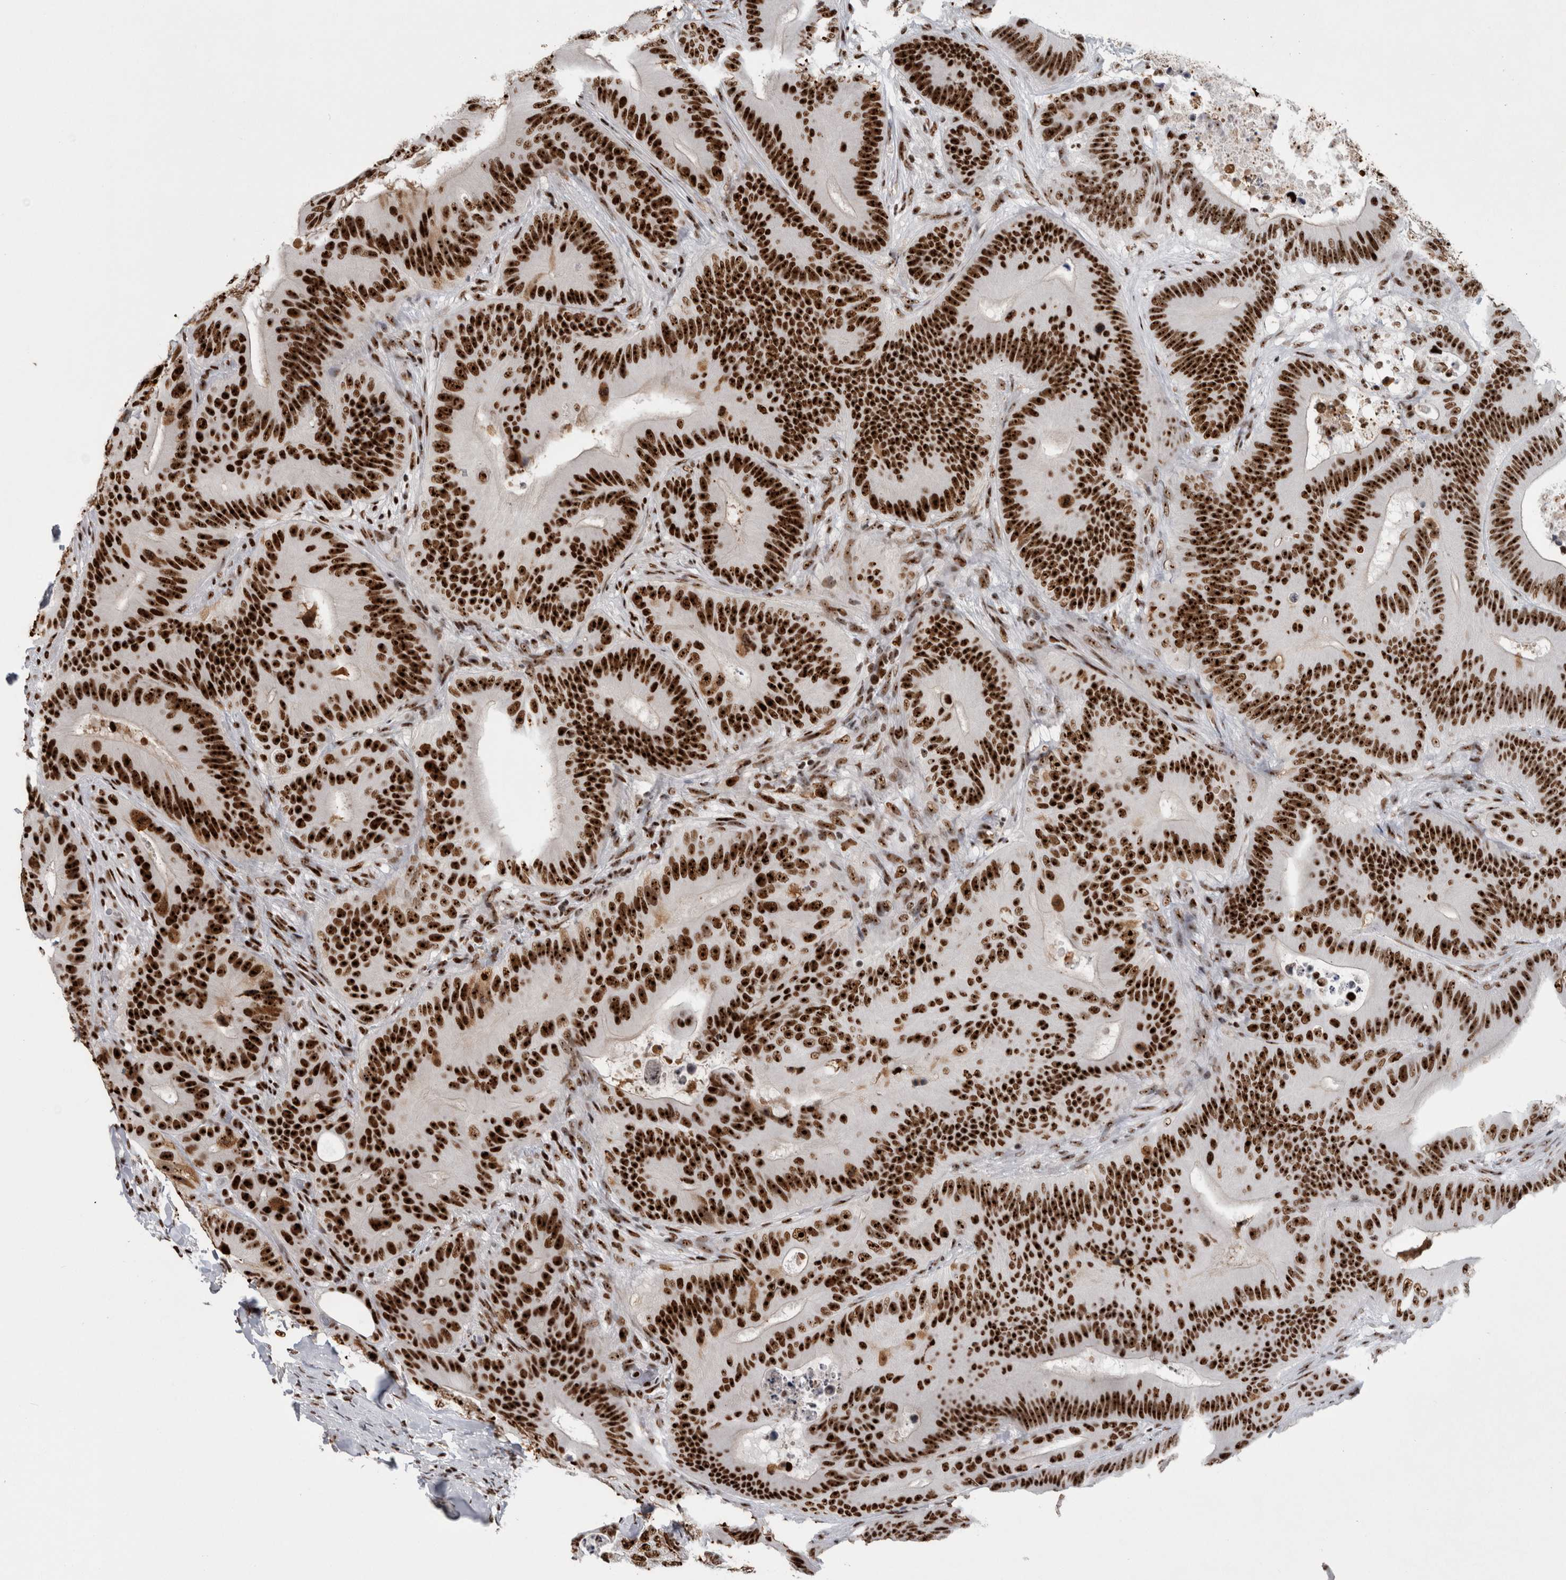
{"staining": {"intensity": "strong", "quantity": ">75%", "location": "nuclear"}, "tissue": "colorectal cancer", "cell_type": "Tumor cells", "image_type": "cancer", "snomed": [{"axis": "morphology", "description": "Adenocarcinoma, NOS"}, {"axis": "topography", "description": "Colon"}], "caption": "Immunohistochemistry photomicrograph of human colorectal cancer (adenocarcinoma) stained for a protein (brown), which shows high levels of strong nuclear expression in about >75% of tumor cells.", "gene": "NCL", "patient": {"sex": "male", "age": 83}}